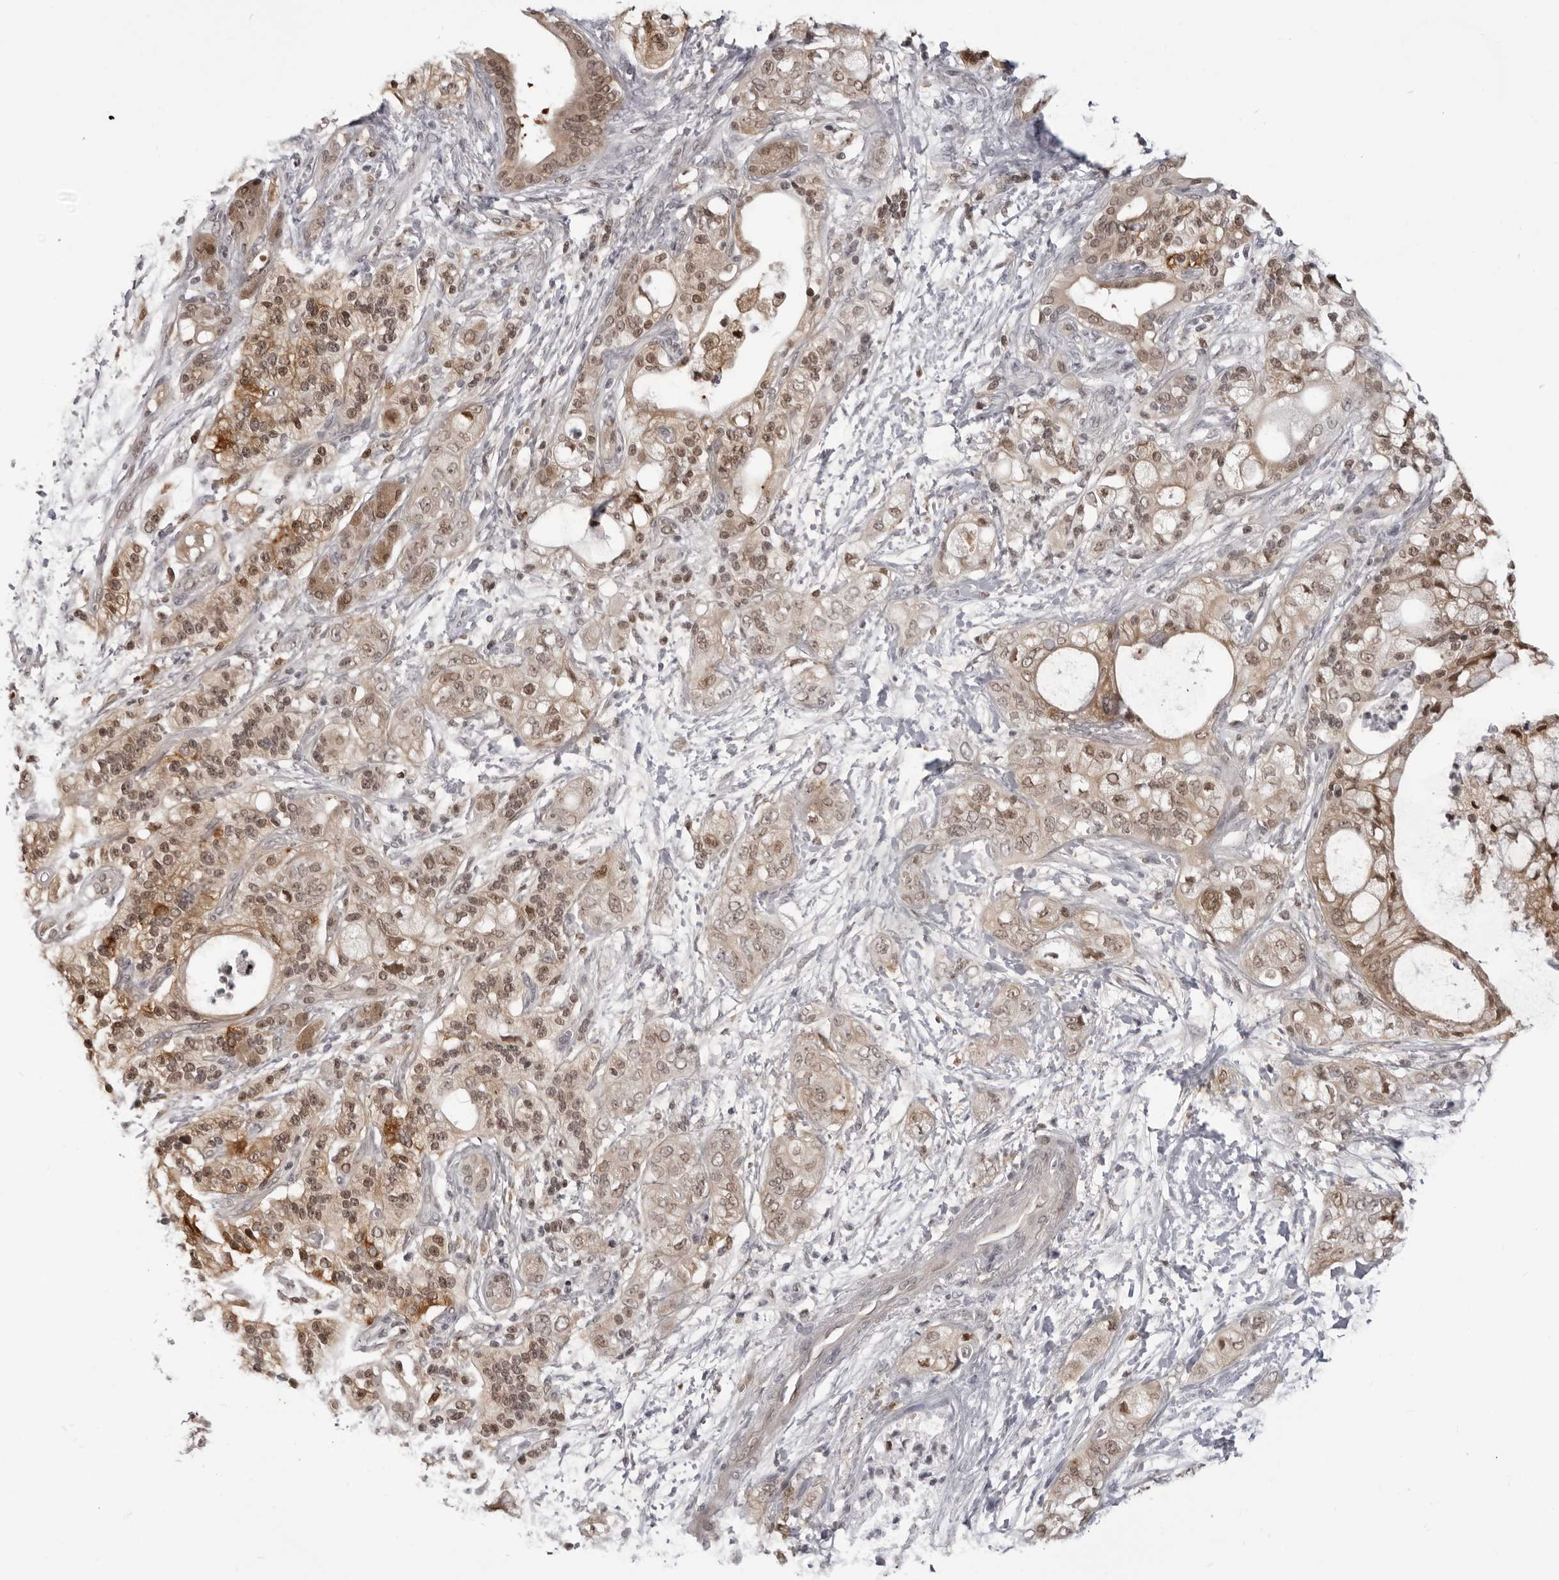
{"staining": {"intensity": "moderate", "quantity": ">75%", "location": "cytoplasmic/membranous,nuclear"}, "tissue": "pancreatic cancer", "cell_type": "Tumor cells", "image_type": "cancer", "snomed": [{"axis": "morphology", "description": "Adenocarcinoma, NOS"}, {"axis": "topography", "description": "Pancreas"}], "caption": "Immunohistochemical staining of pancreatic cancer (adenocarcinoma) shows moderate cytoplasmic/membranous and nuclear protein expression in approximately >75% of tumor cells.", "gene": "SRGAP2", "patient": {"sex": "male", "age": 70}}